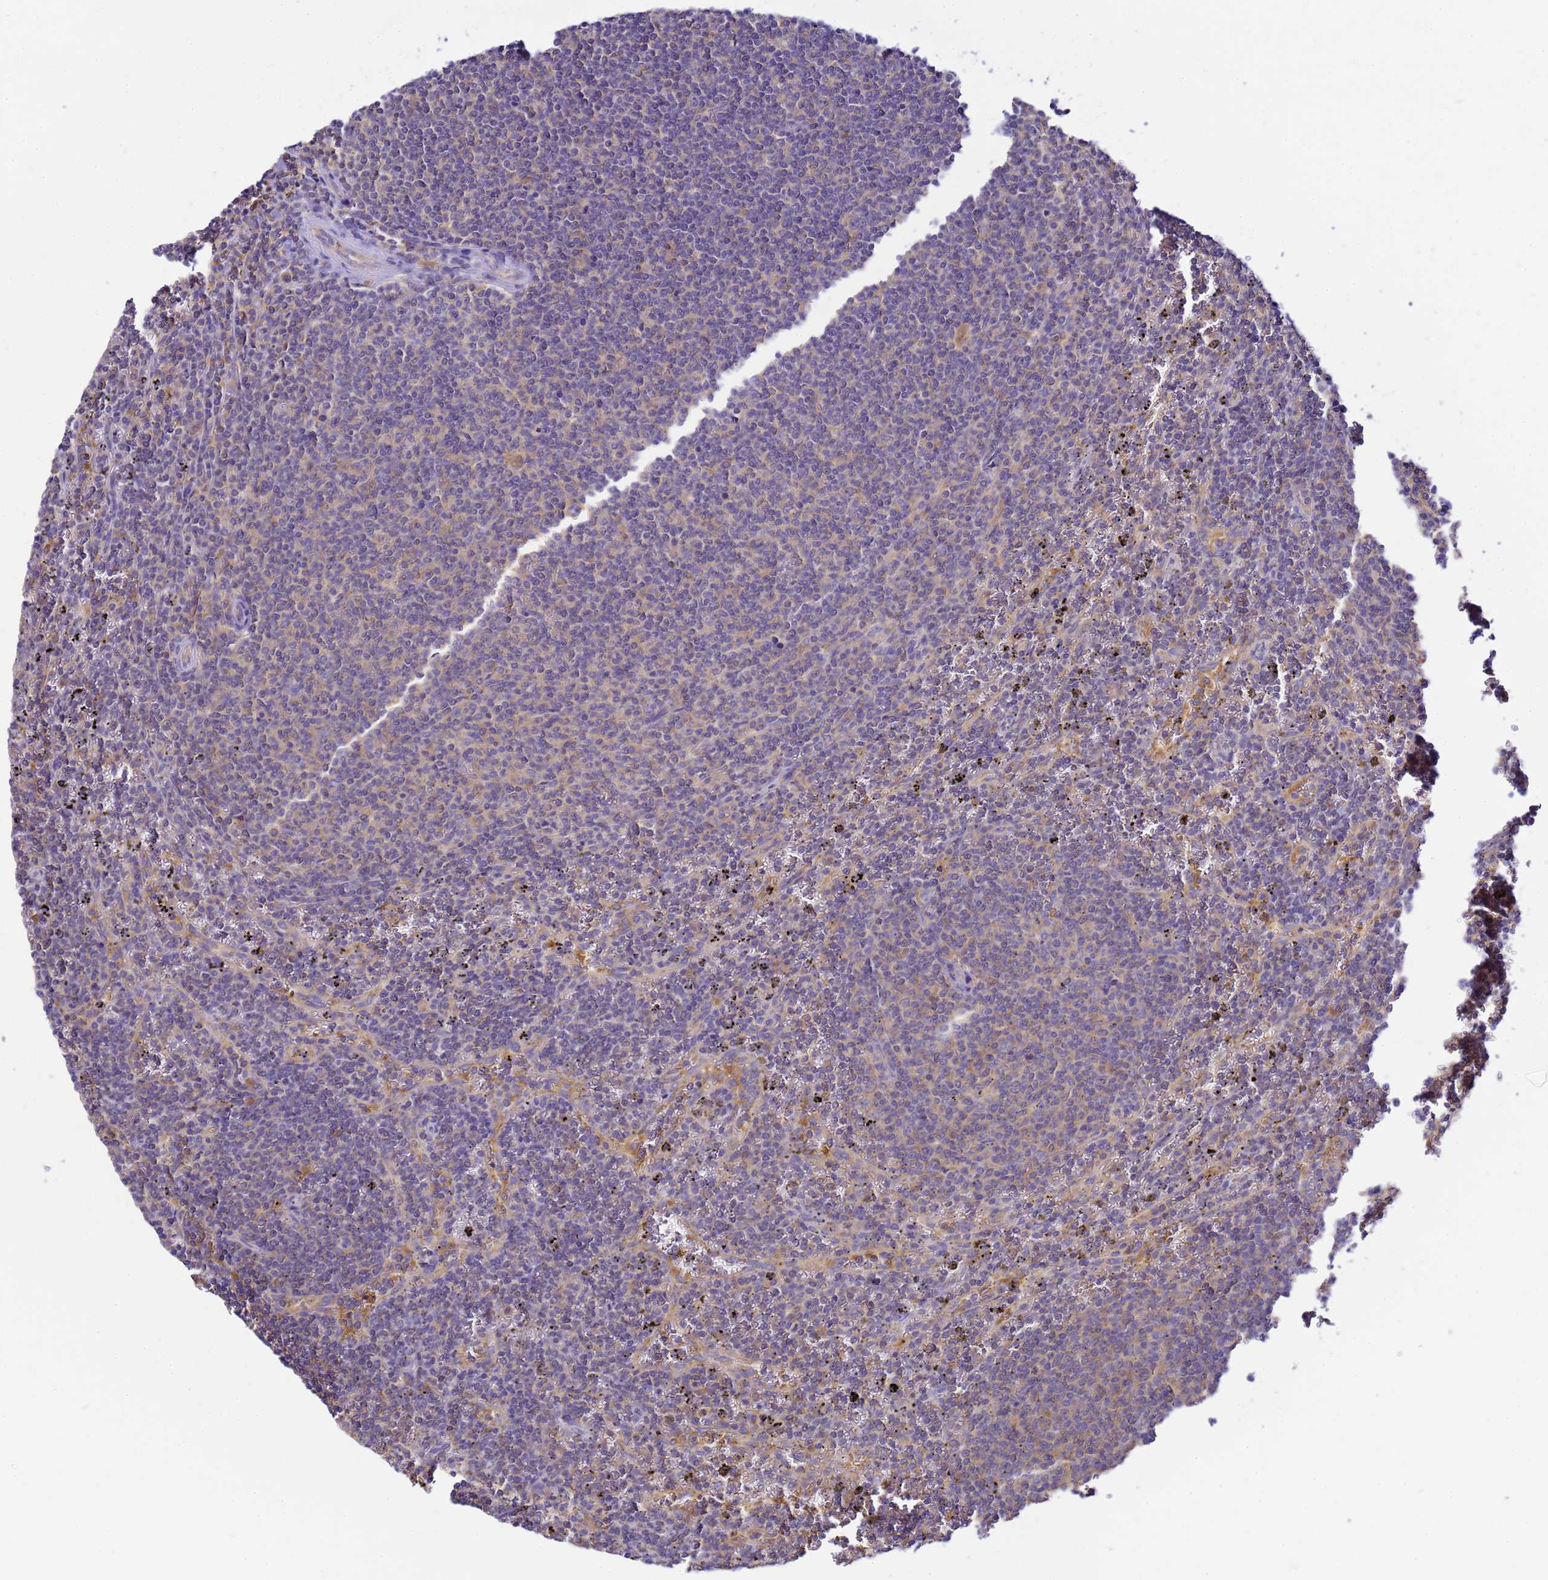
{"staining": {"intensity": "negative", "quantity": "none", "location": "none"}, "tissue": "lymphoma", "cell_type": "Tumor cells", "image_type": "cancer", "snomed": [{"axis": "morphology", "description": "Malignant lymphoma, non-Hodgkin's type, Low grade"}, {"axis": "topography", "description": "Spleen"}], "caption": "Immunohistochemistry photomicrograph of low-grade malignant lymphoma, non-Hodgkin's type stained for a protein (brown), which shows no expression in tumor cells.", "gene": "NARS1", "patient": {"sex": "female", "age": 50}}